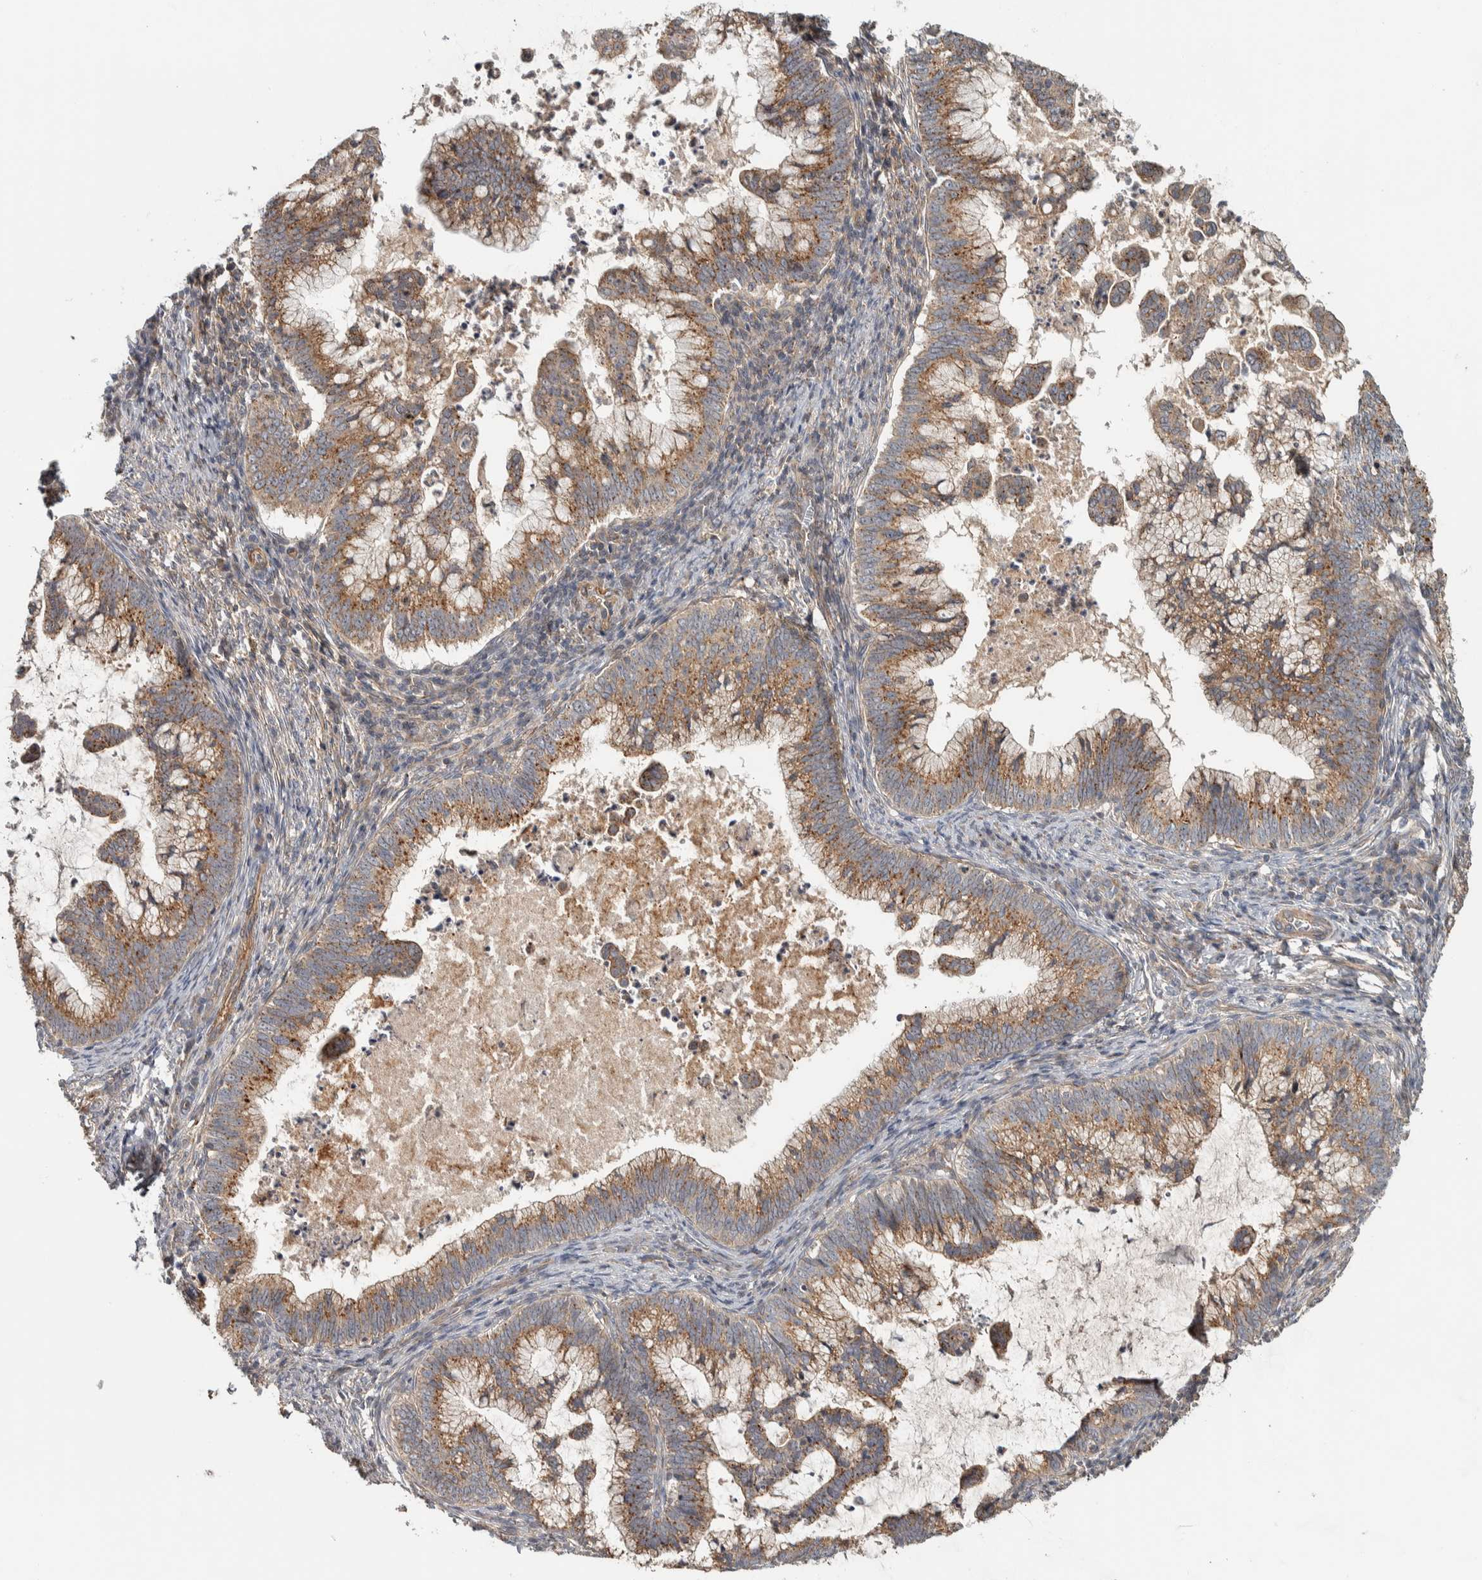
{"staining": {"intensity": "moderate", "quantity": ">75%", "location": "cytoplasmic/membranous"}, "tissue": "cervical cancer", "cell_type": "Tumor cells", "image_type": "cancer", "snomed": [{"axis": "morphology", "description": "Adenocarcinoma, NOS"}, {"axis": "topography", "description": "Cervix"}], "caption": "This photomicrograph reveals immunohistochemistry (IHC) staining of human cervical cancer (adenocarcinoma), with medium moderate cytoplasmic/membranous positivity in about >75% of tumor cells.", "gene": "TBC1D31", "patient": {"sex": "female", "age": 36}}